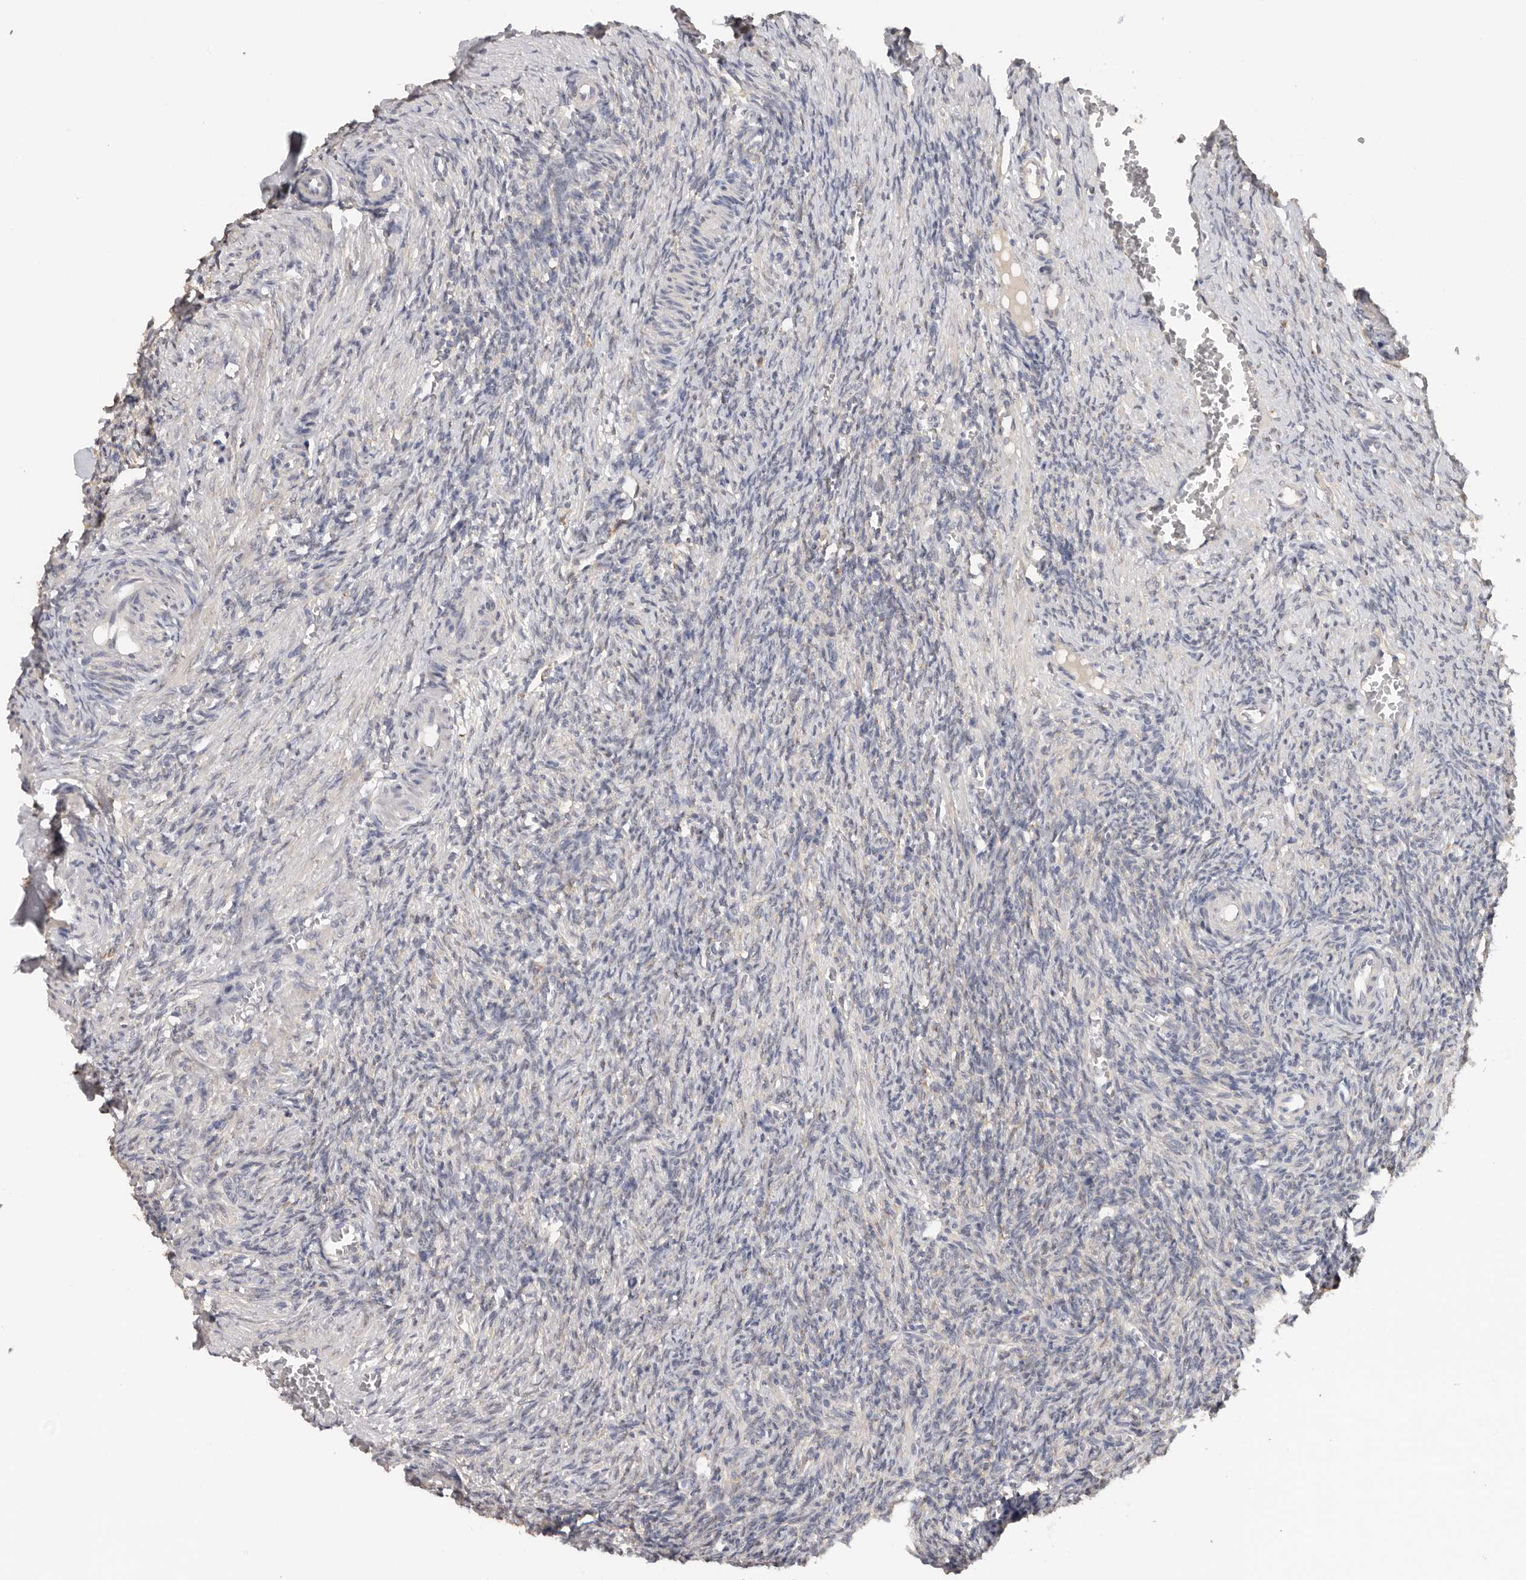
{"staining": {"intensity": "negative", "quantity": "none", "location": "none"}, "tissue": "ovary", "cell_type": "Ovarian stroma cells", "image_type": "normal", "snomed": [{"axis": "morphology", "description": "Normal tissue, NOS"}, {"axis": "topography", "description": "Ovary"}], "caption": "A histopathology image of ovary stained for a protein shows no brown staining in ovarian stroma cells. The staining is performed using DAB (3,3'-diaminobenzidine) brown chromogen with nuclei counter-stained in using hematoxylin.", "gene": "TFRC", "patient": {"sex": "female", "age": 27}}